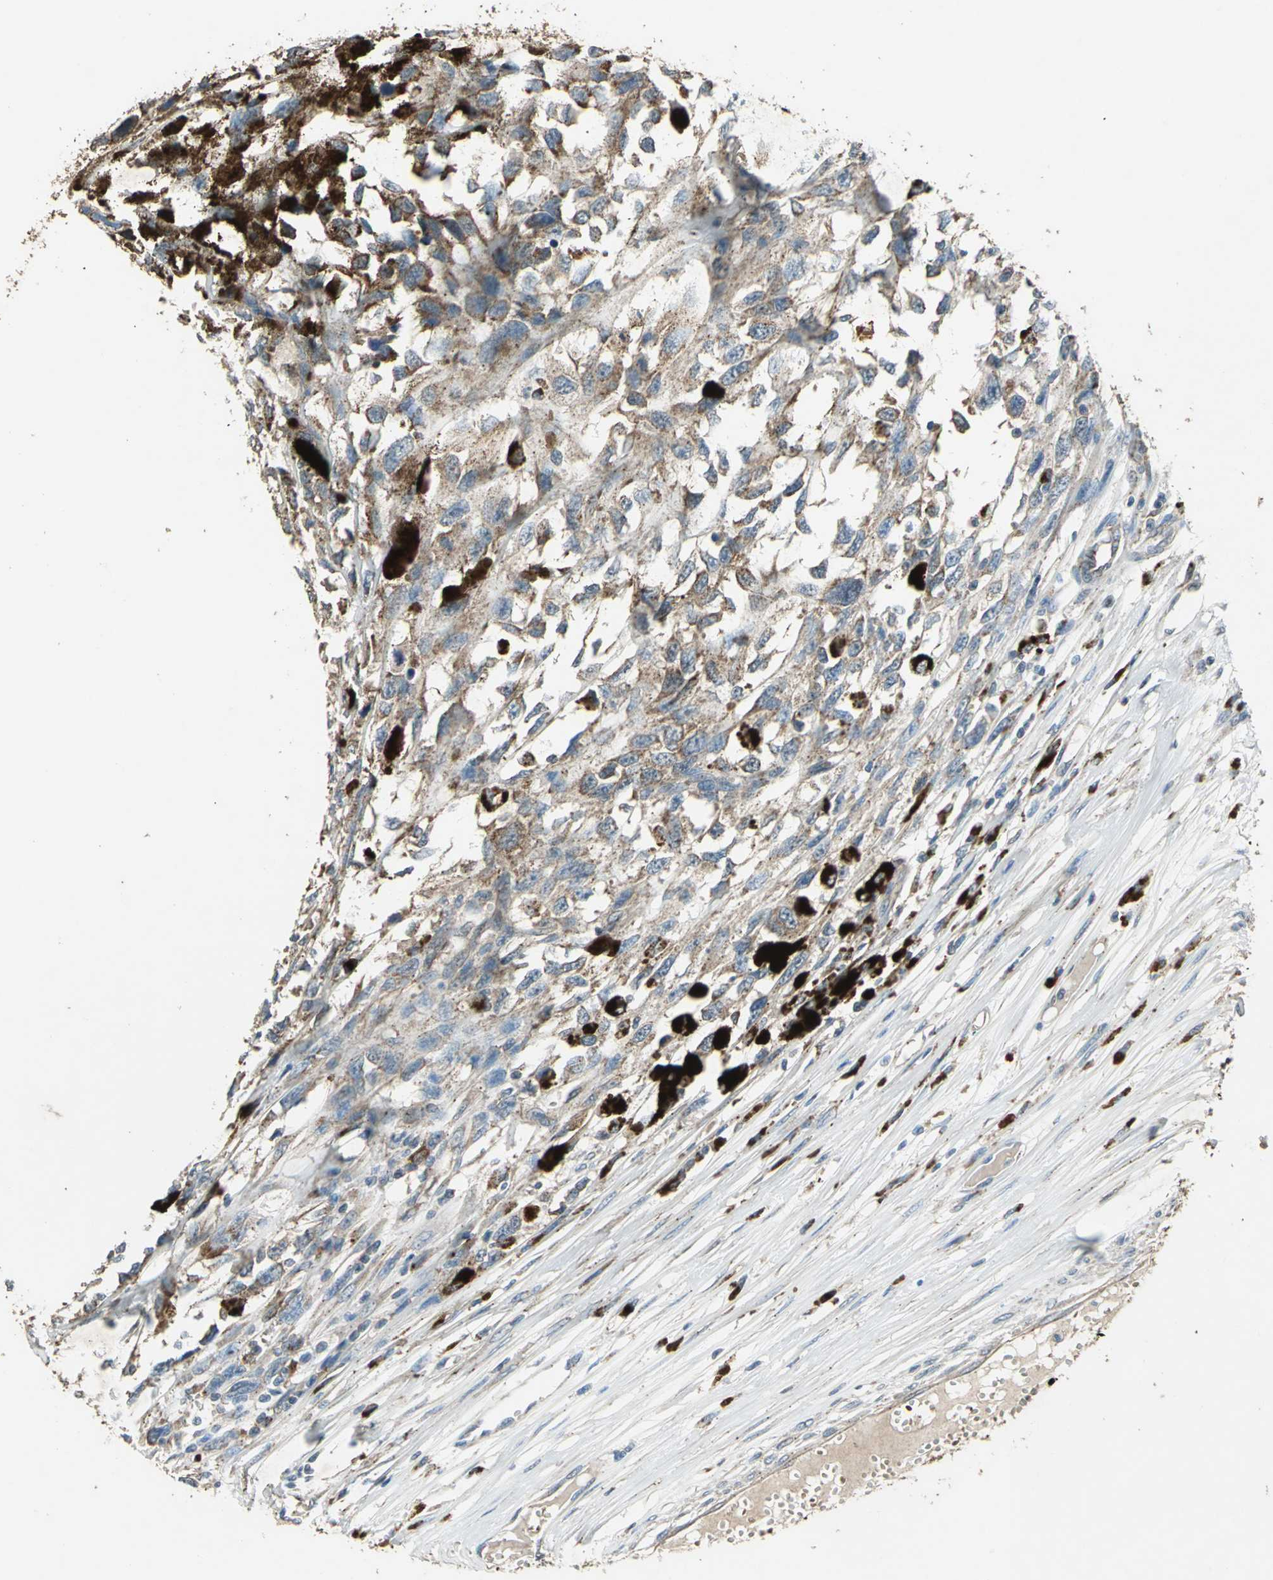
{"staining": {"intensity": "strong", "quantity": ">75%", "location": "cytoplasmic/membranous"}, "tissue": "melanoma", "cell_type": "Tumor cells", "image_type": "cancer", "snomed": [{"axis": "morphology", "description": "Malignant melanoma, Metastatic site"}, {"axis": "topography", "description": "Lymph node"}], "caption": "Immunohistochemistry (IHC) image of malignant melanoma (metastatic site) stained for a protein (brown), which demonstrates high levels of strong cytoplasmic/membranous positivity in about >75% of tumor cells.", "gene": "POLRMT", "patient": {"sex": "male", "age": 59}}